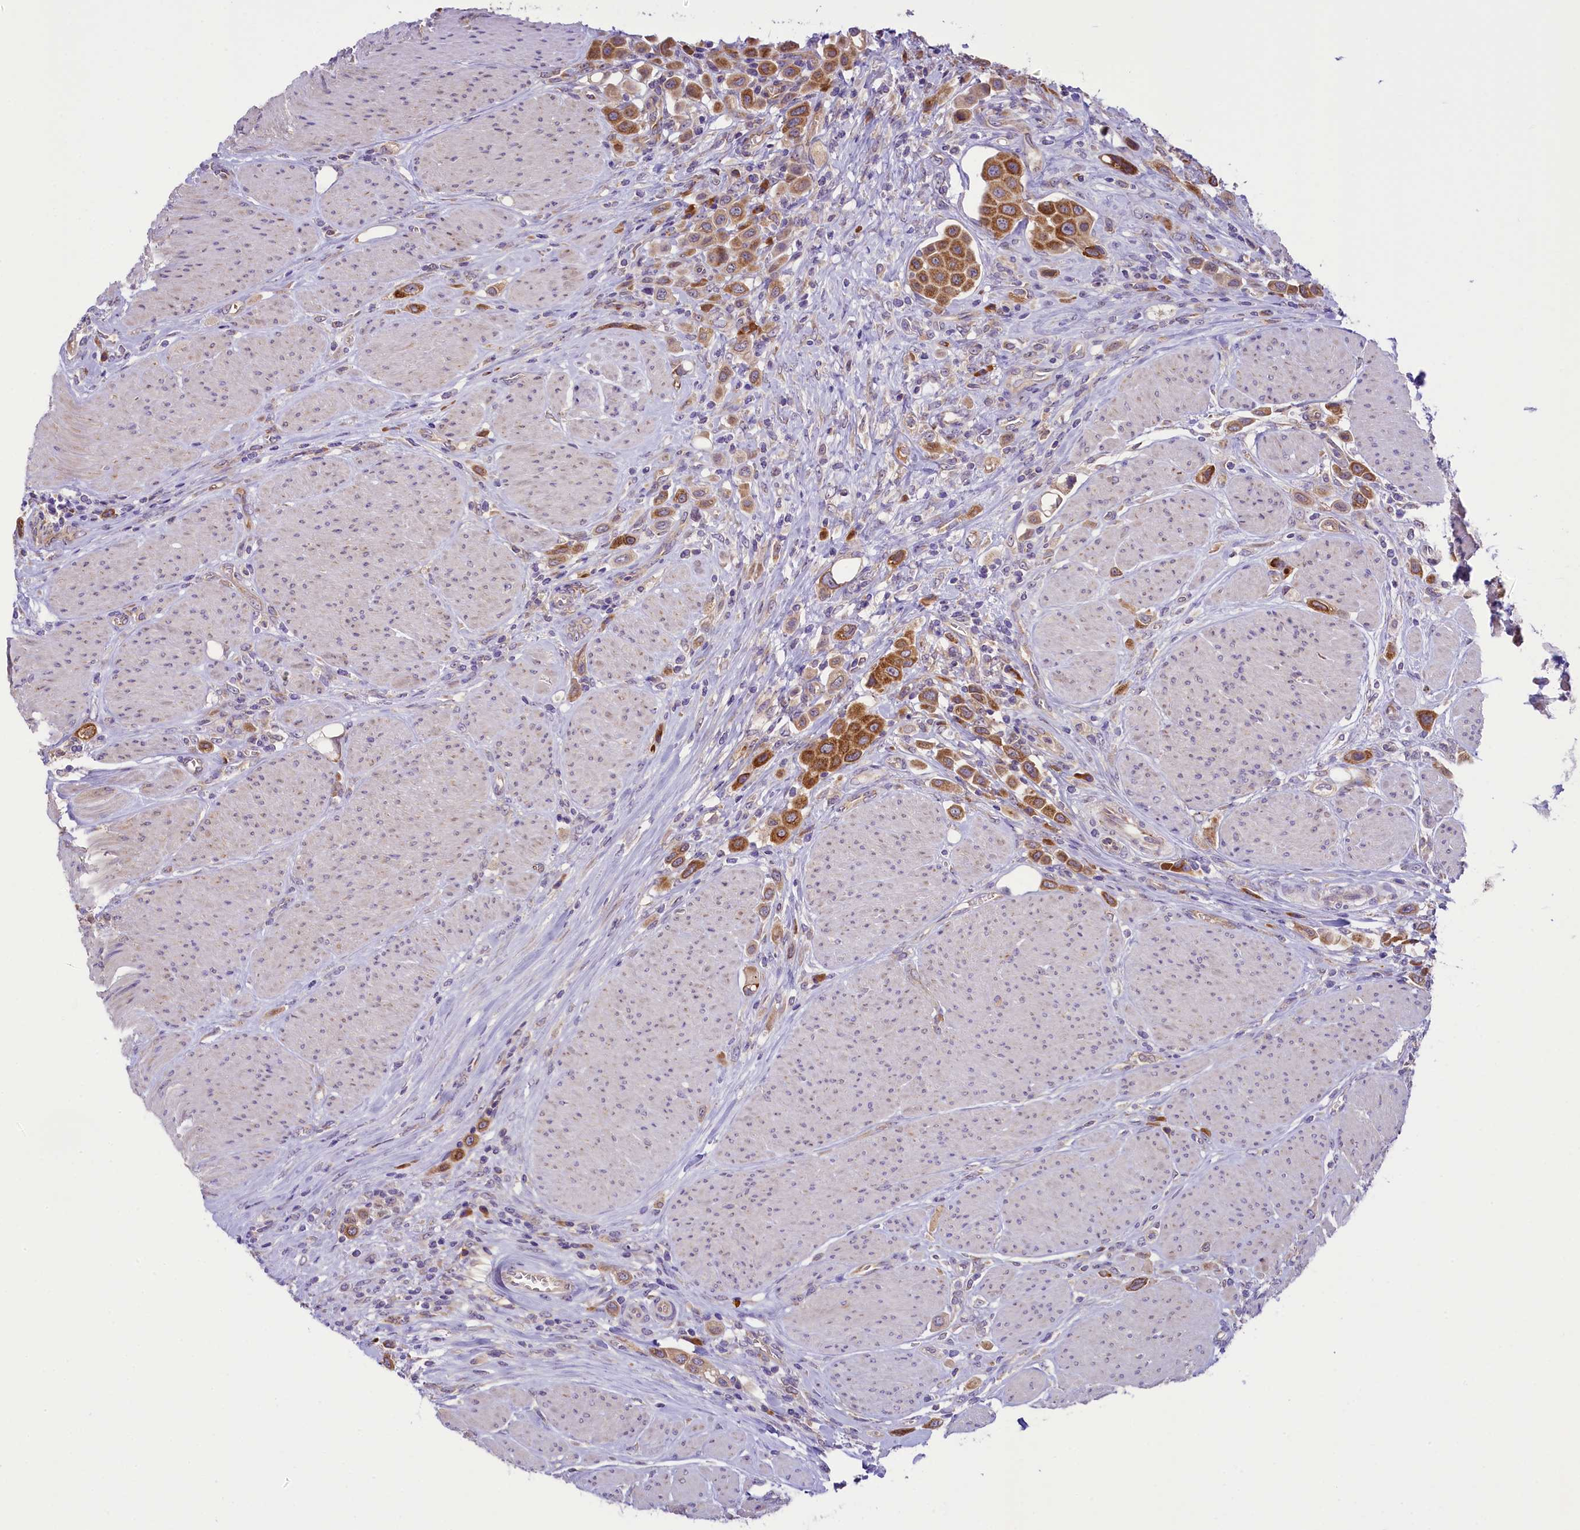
{"staining": {"intensity": "strong", "quantity": ">75%", "location": "cytoplasmic/membranous"}, "tissue": "urothelial cancer", "cell_type": "Tumor cells", "image_type": "cancer", "snomed": [{"axis": "morphology", "description": "Urothelial carcinoma, High grade"}, {"axis": "topography", "description": "Urinary bladder"}], "caption": "A micrograph of human urothelial cancer stained for a protein reveals strong cytoplasmic/membranous brown staining in tumor cells.", "gene": "LARP4", "patient": {"sex": "male", "age": 50}}